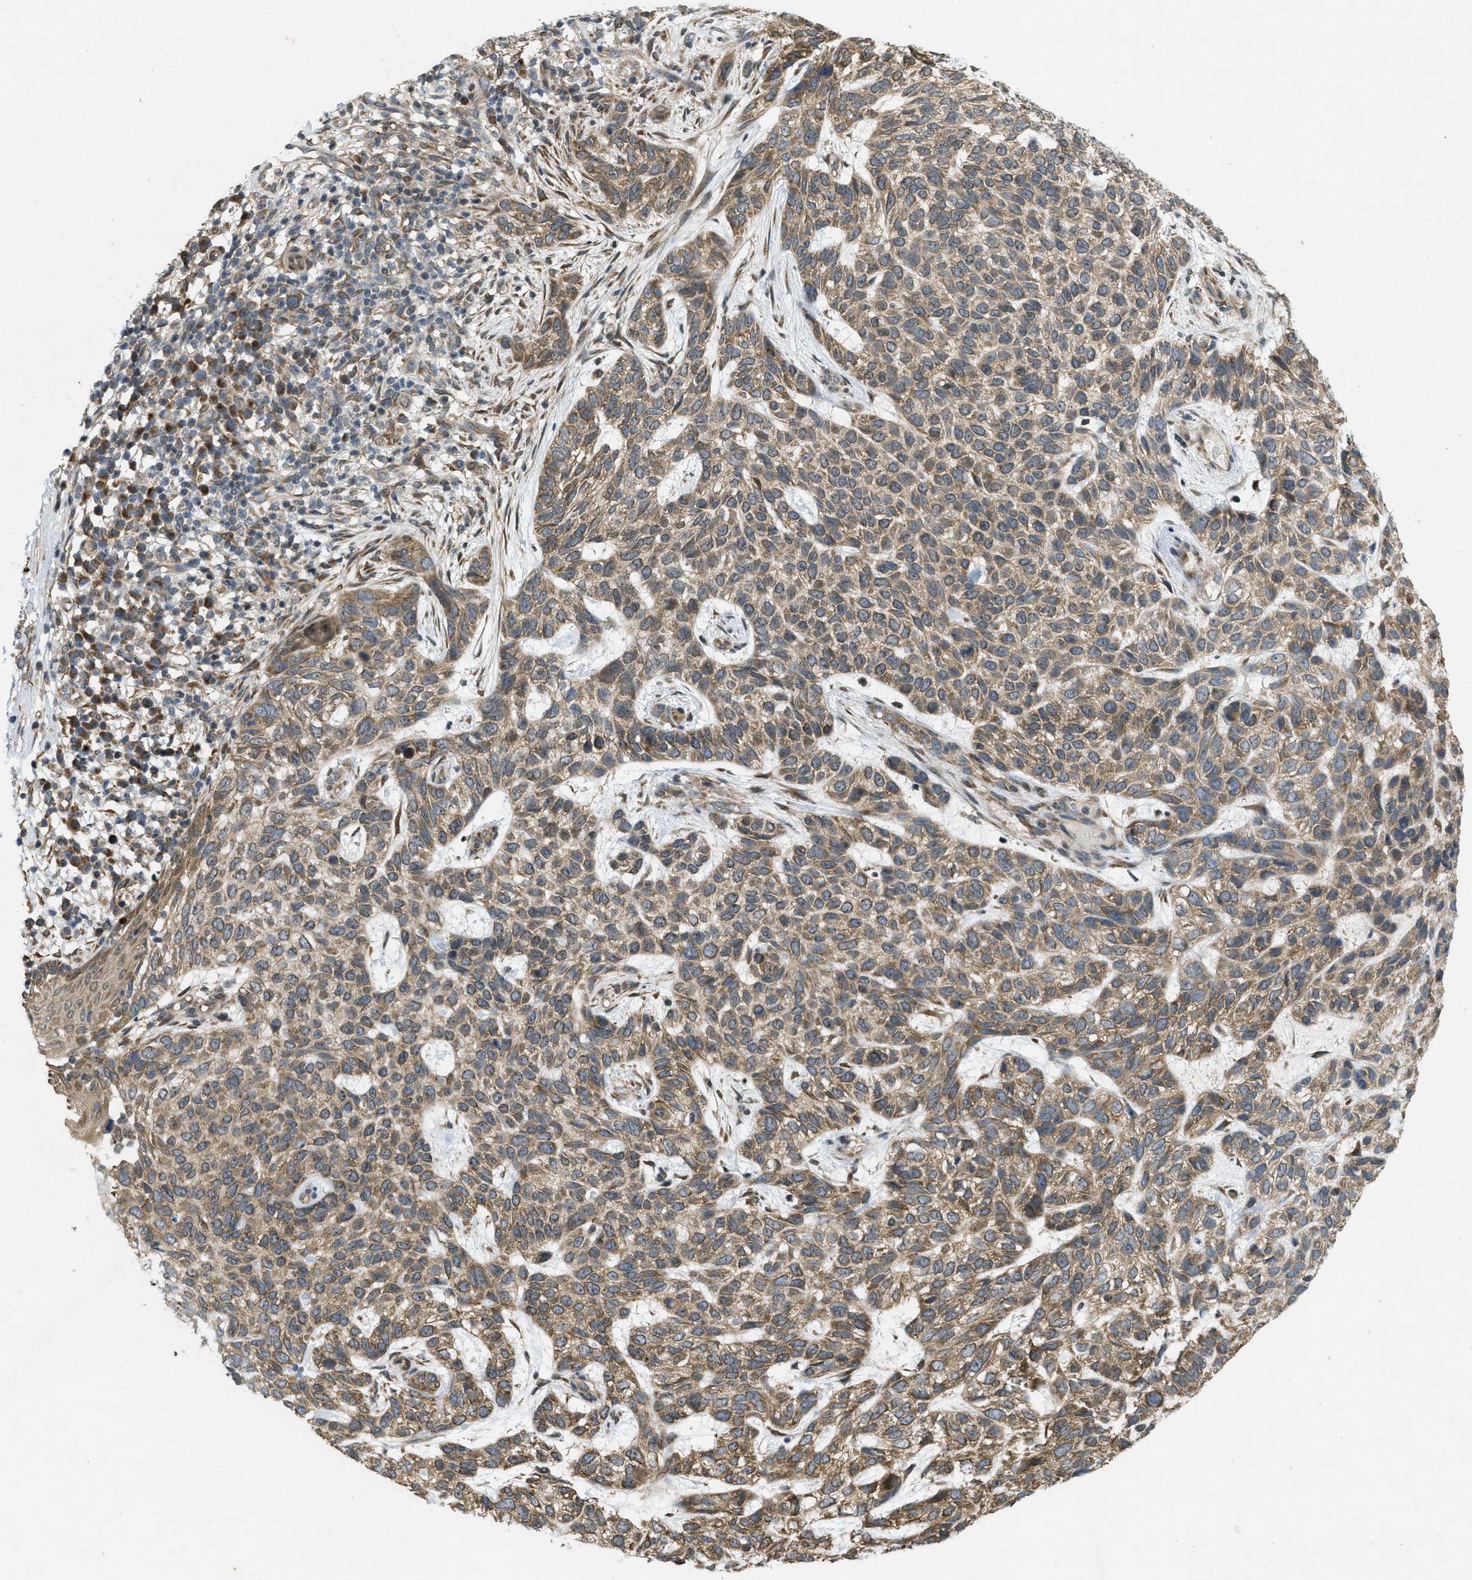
{"staining": {"intensity": "moderate", "quantity": ">75%", "location": "cytoplasmic/membranous"}, "tissue": "skin cancer", "cell_type": "Tumor cells", "image_type": "cancer", "snomed": [{"axis": "morphology", "description": "Normal tissue, NOS"}, {"axis": "morphology", "description": "Basal cell carcinoma"}, {"axis": "topography", "description": "Skin"}], "caption": "A high-resolution histopathology image shows immunohistochemistry staining of skin basal cell carcinoma, which displays moderate cytoplasmic/membranous staining in approximately >75% of tumor cells. (Brightfield microscopy of DAB IHC at high magnification).", "gene": "IFNLR1", "patient": {"sex": "male", "age": 79}}